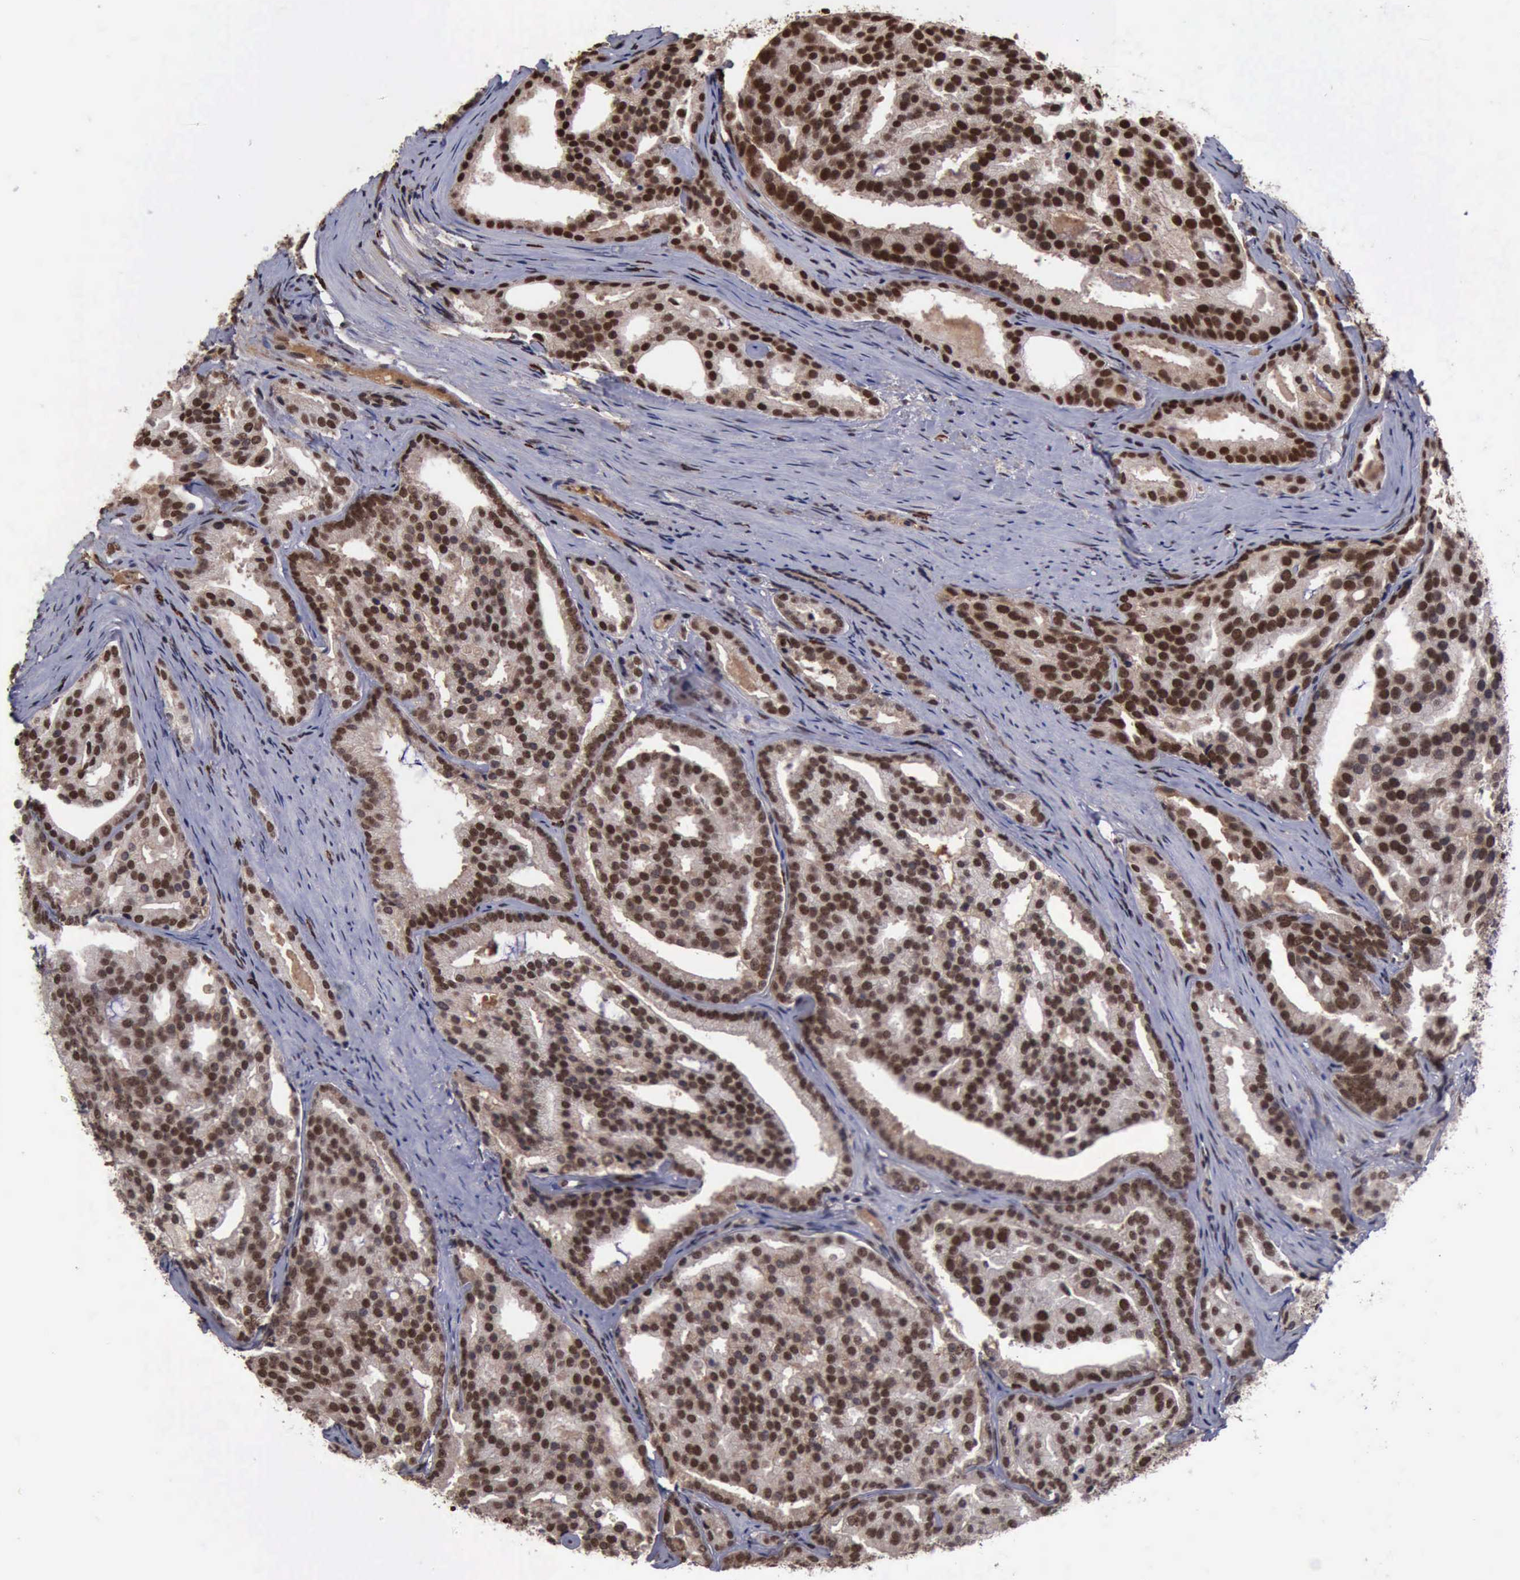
{"staining": {"intensity": "strong", "quantity": ">75%", "location": "cytoplasmic/membranous,nuclear"}, "tissue": "prostate cancer", "cell_type": "Tumor cells", "image_type": "cancer", "snomed": [{"axis": "morphology", "description": "Adenocarcinoma, High grade"}, {"axis": "topography", "description": "Prostate"}], "caption": "Strong cytoplasmic/membranous and nuclear positivity is identified in approximately >75% of tumor cells in prostate high-grade adenocarcinoma.", "gene": "TRMT2A", "patient": {"sex": "male", "age": 64}}